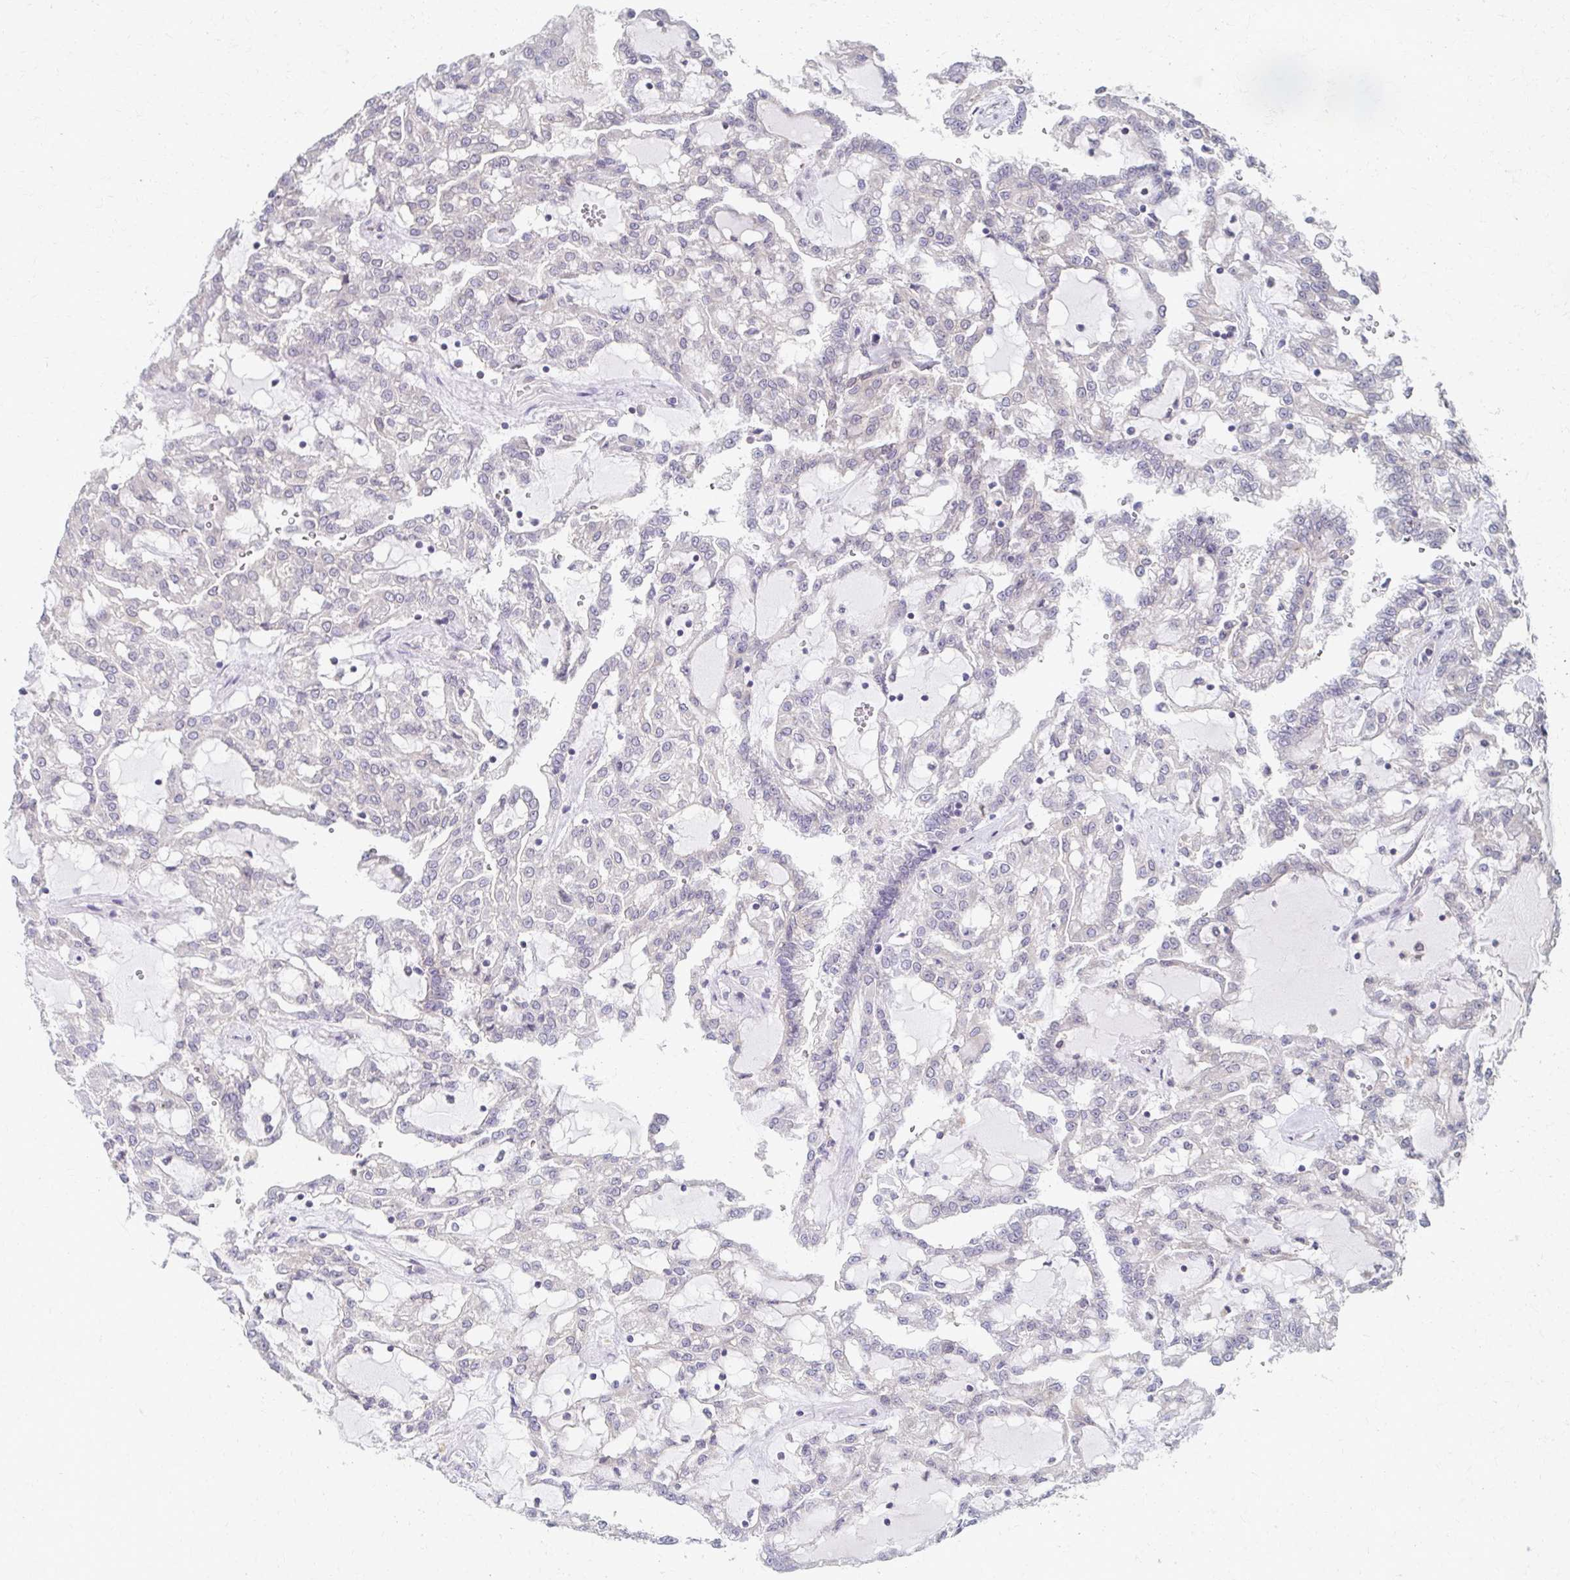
{"staining": {"intensity": "negative", "quantity": "none", "location": "none"}, "tissue": "renal cancer", "cell_type": "Tumor cells", "image_type": "cancer", "snomed": [{"axis": "morphology", "description": "Adenocarcinoma, NOS"}, {"axis": "topography", "description": "Kidney"}], "caption": "The image exhibits no significant positivity in tumor cells of renal cancer. (Brightfield microscopy of DAB immunohistochemistry at high magnification).", "gene": "EOLA2", "patient": {"sex": "male", "age": 63}}